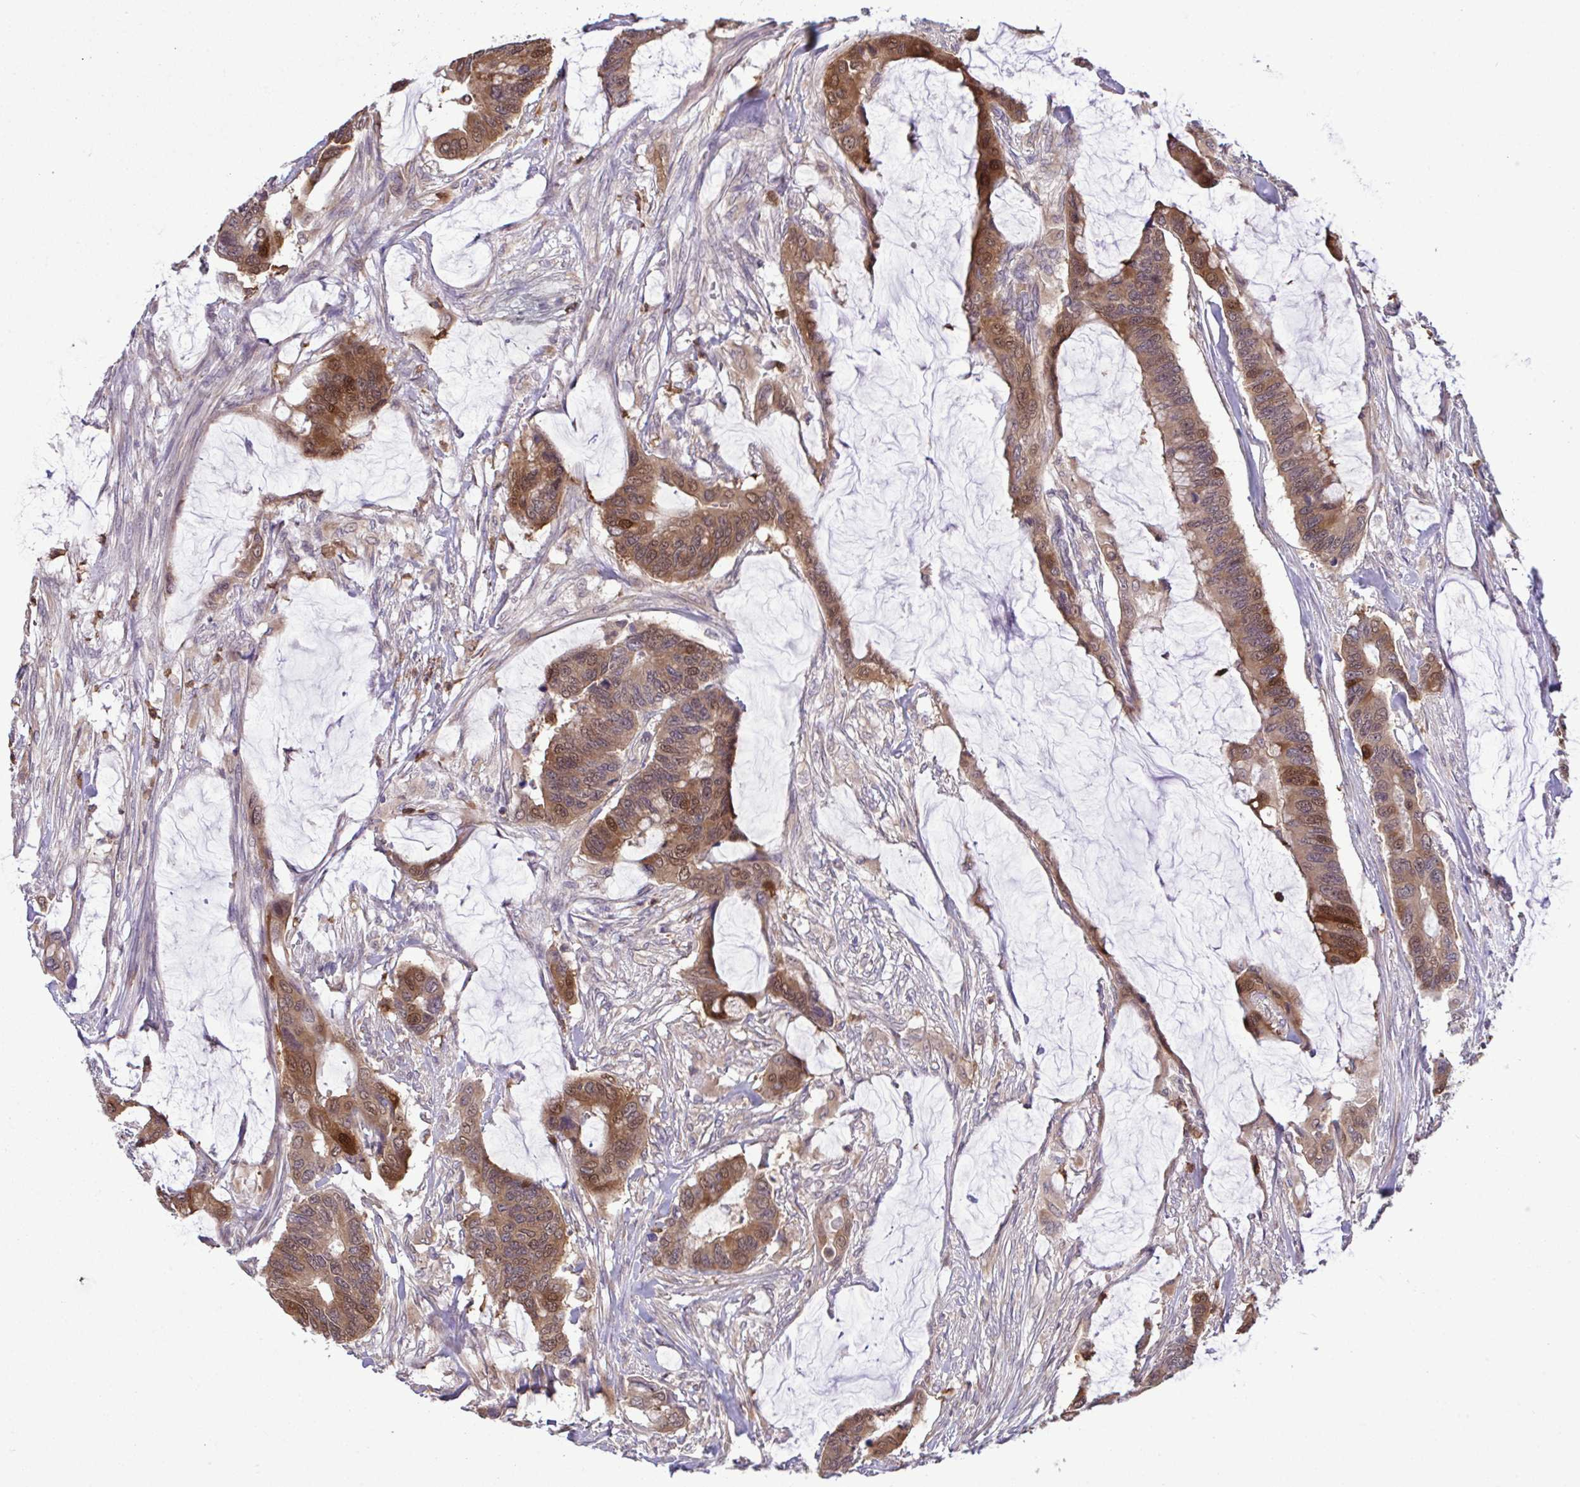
{"staining": {"intensity": "moderate", "quantity": ">75%", "location": "cytoplasmic/membranous,nuclear"}, "tissue": "colorectal cancer", "cell_type": "Tumor cells", "image_type": "cancer", "snomed": [{"axis": "morphology", "description": "Adenocarcinoma, NOS"}, {"axis": "topography", "description": "Rectum"}], "caption": "A brown stain shows moderate cytoplasmic/membranous and nuclear positivity of a protein in colorectal cancer tumor cells. Nuclei are stained in blue.", "gene": "CMPK1", "patient": {"sex": "female", "age": 59}}